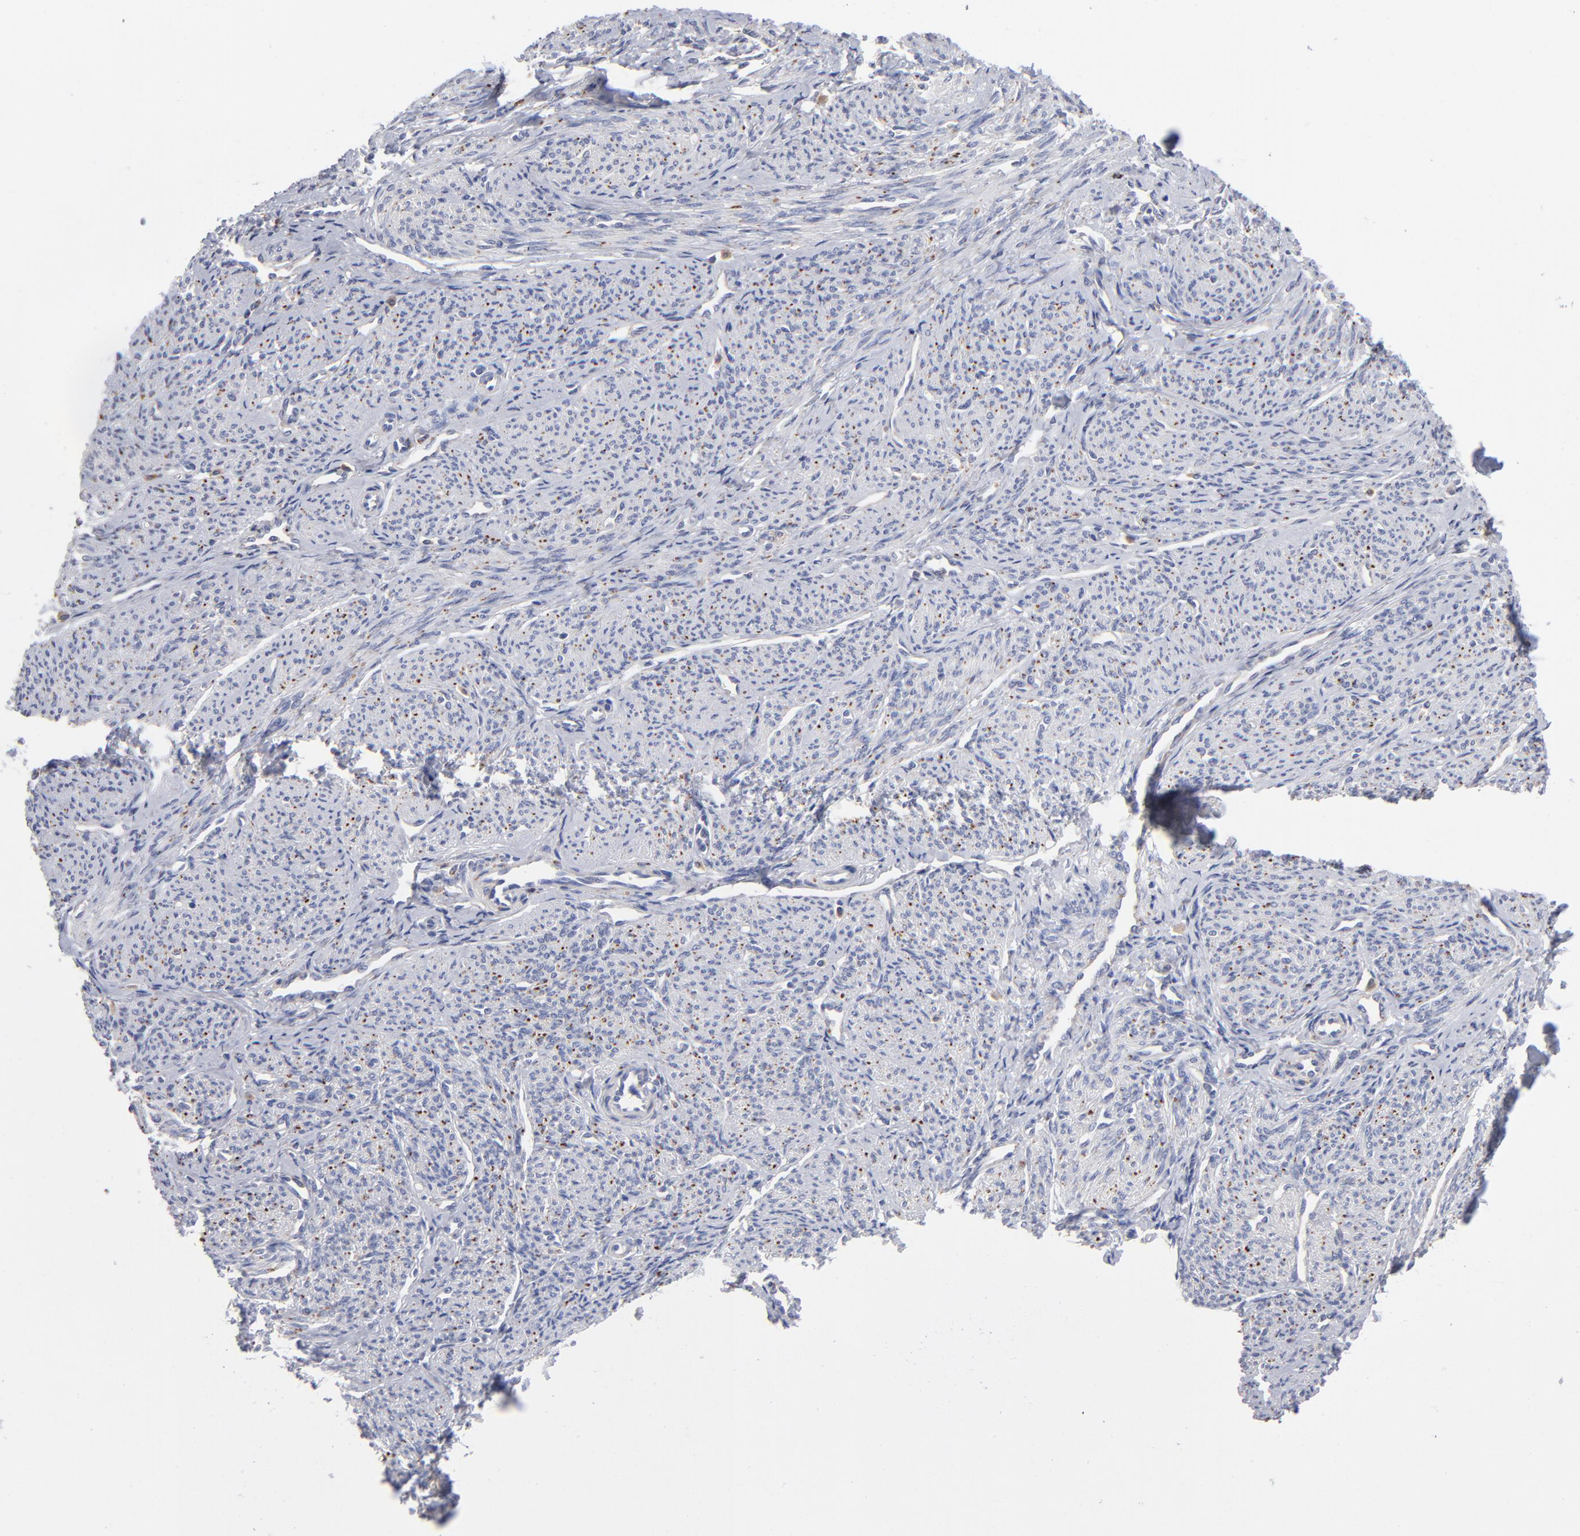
{"staining": {"intensity": "weak", "quantity": "25%-75%", "location": "cytoplasmic/membranous"}, "tissue": "smooth muscle", "cell_type": "Smooth muscle cells", "image_type": "normal", "snomed": [{"axis": "morphology", "description": "Normal tissue, NOS"}, {"axis": "topography", "description": "Smooth muscle"}], "caption": "A low amount of weak cytoplasmic/membranous positivity is seen in about 25%-75% of smooth muscle cells in normal smooth muscle.", "gene": "RRAGA", "patient": {"sex": "female", "age": 65}}